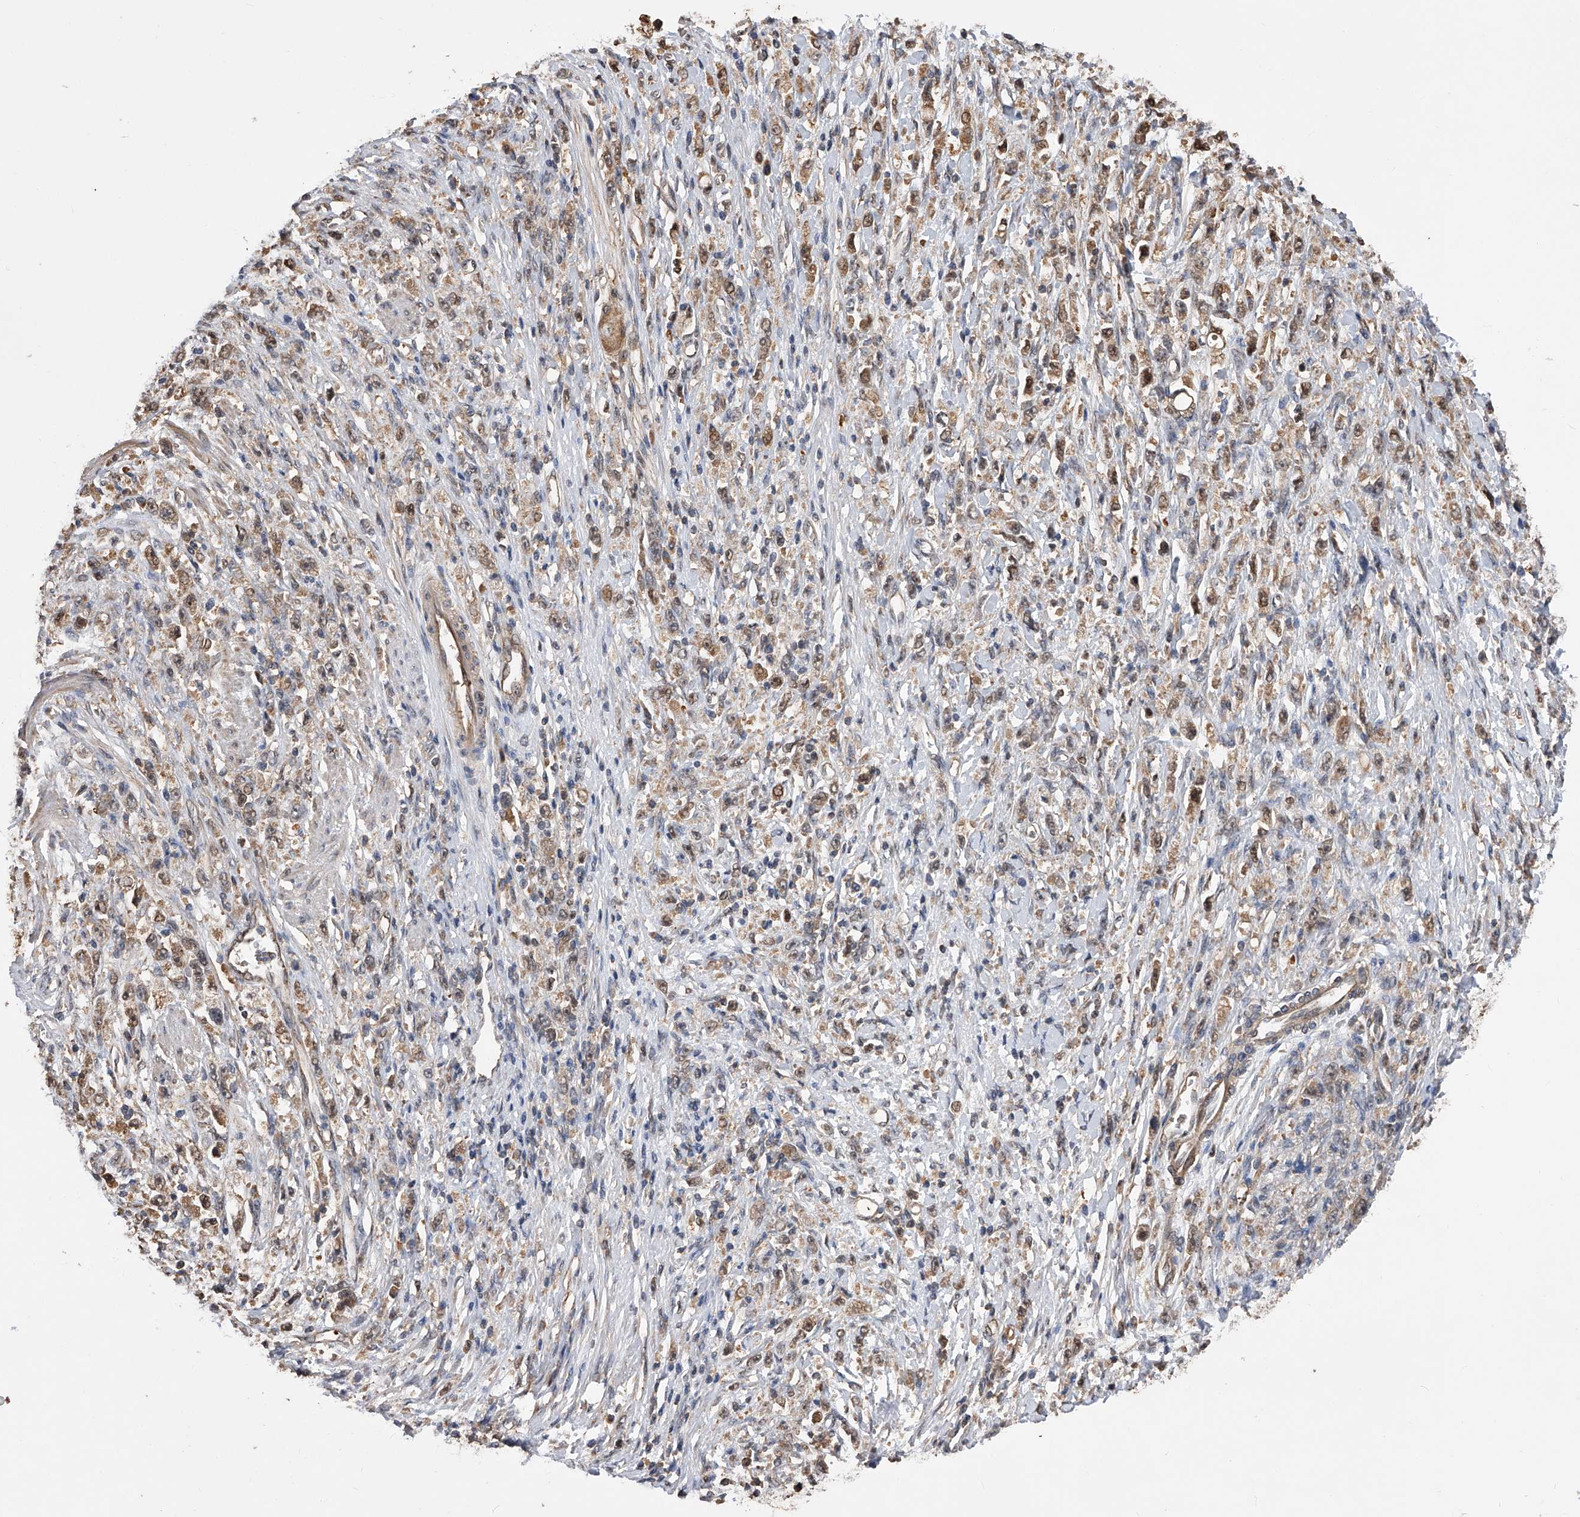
{"staining": {"intensity": "moderate", "quantity": ">75%", "location": "cytoplasmic/membranous,nuclear"}, "tissue": "stomach cancer", "cell_type": "Tumor cells", "image_type": "cancer", "snomed": [{"axis": "morphology", "description": "Adenocarcinoma, NOS"}, {"axis": "topography", "description": "Stomach"}], "caption": "IHC micrograph of neoplastic tissue: adenocarcinoma (stomach) stained using IHC shows medium levels of moderate protein expression localized specifically in the cytoplasmic/membranous and nuclear of tumor cells, appearing as a cytoplasmic/membranous and nuclear brown color.", "gene": "GMDS", "patient": {"sex": "female", "age": 59}}